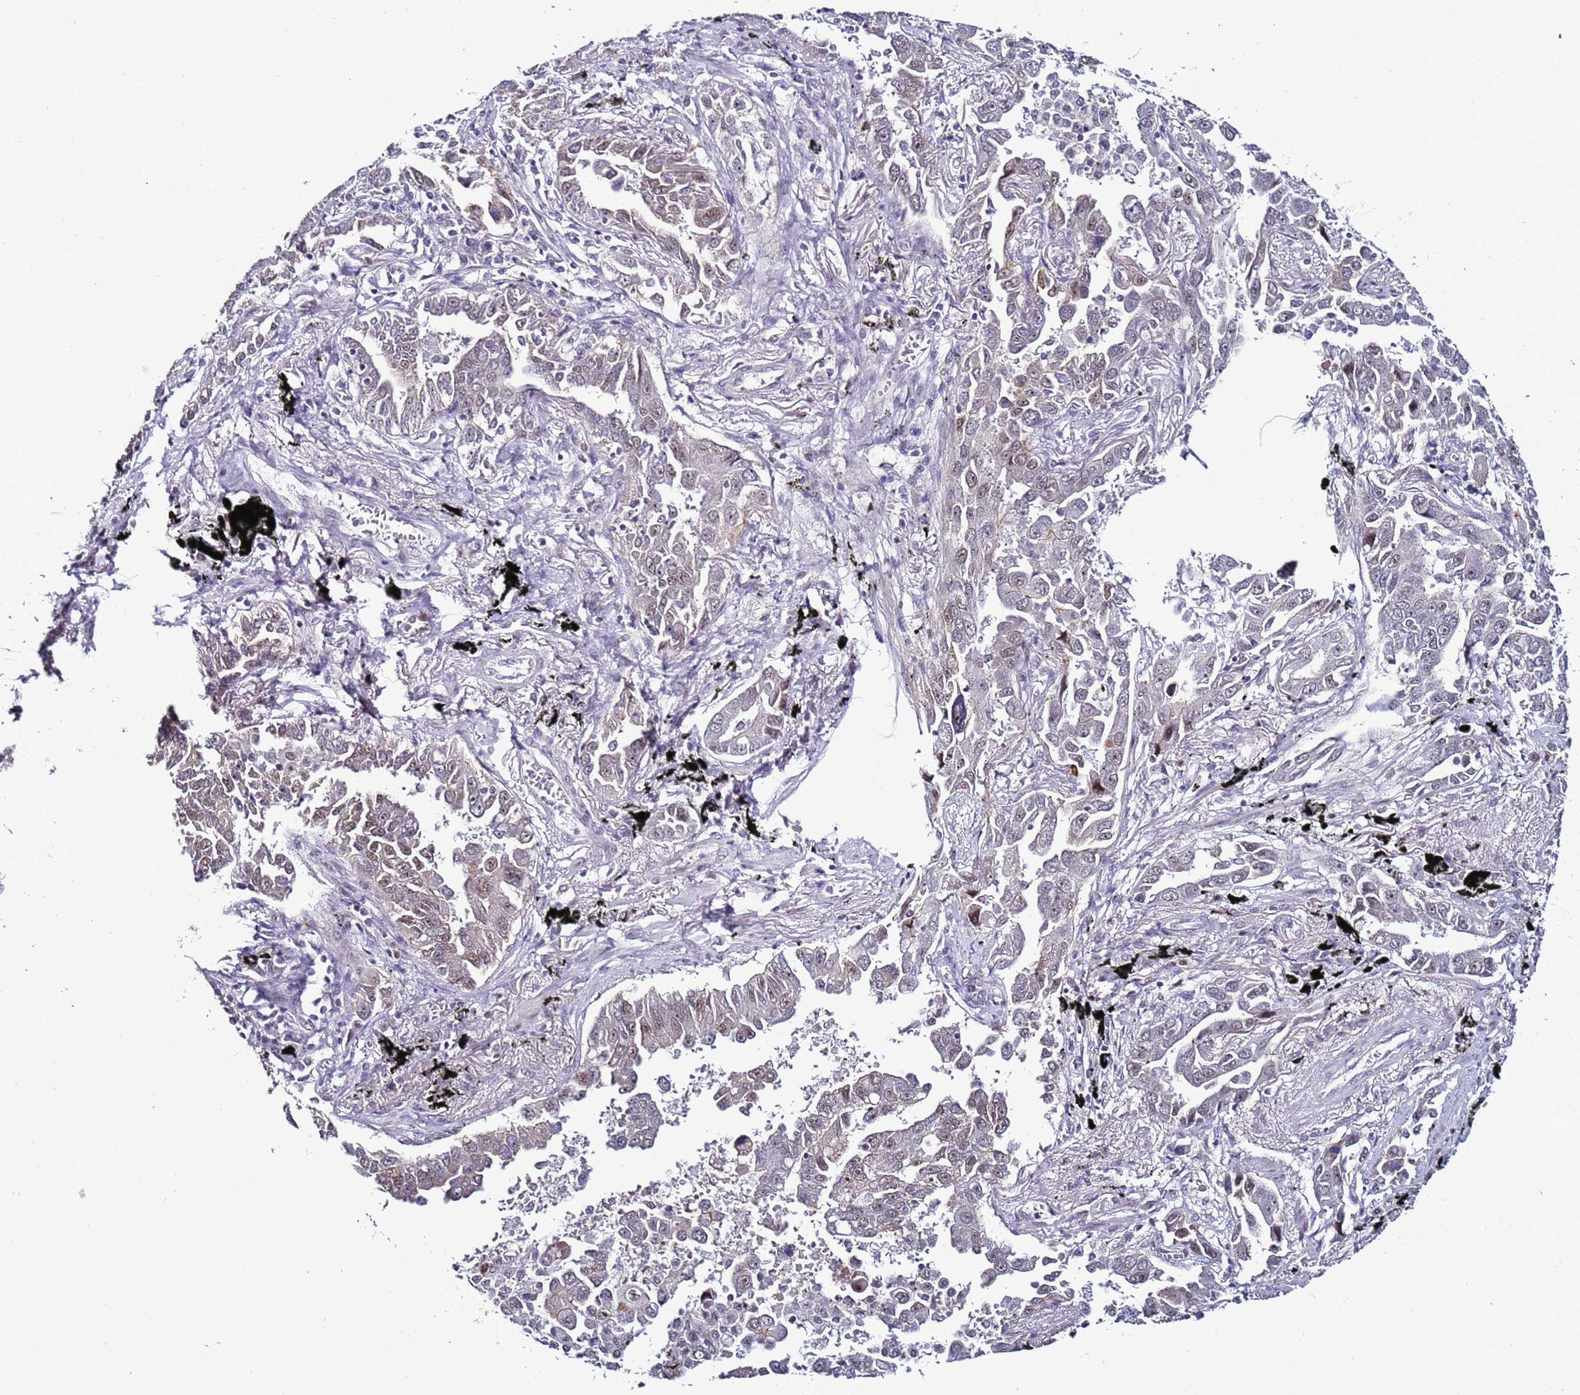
{"staining": {"intensity": "weak", "quantity": "<25%", "location": "nuclear"}, "tissue": "lung cancer", "cell_type": "Tumor cells", "image_type": "cancer", "snomed": [{"axis": "morphology", "description": "Adenocarcinoma, NOS"}, {"axis": "topography", "description": "Lung"}], "caption": "Immunohistochemistry of lung cancer reveals no expression in tumor cells.", "gene": "PSMA7", "patient": {"sex": "male", "age": 67}}